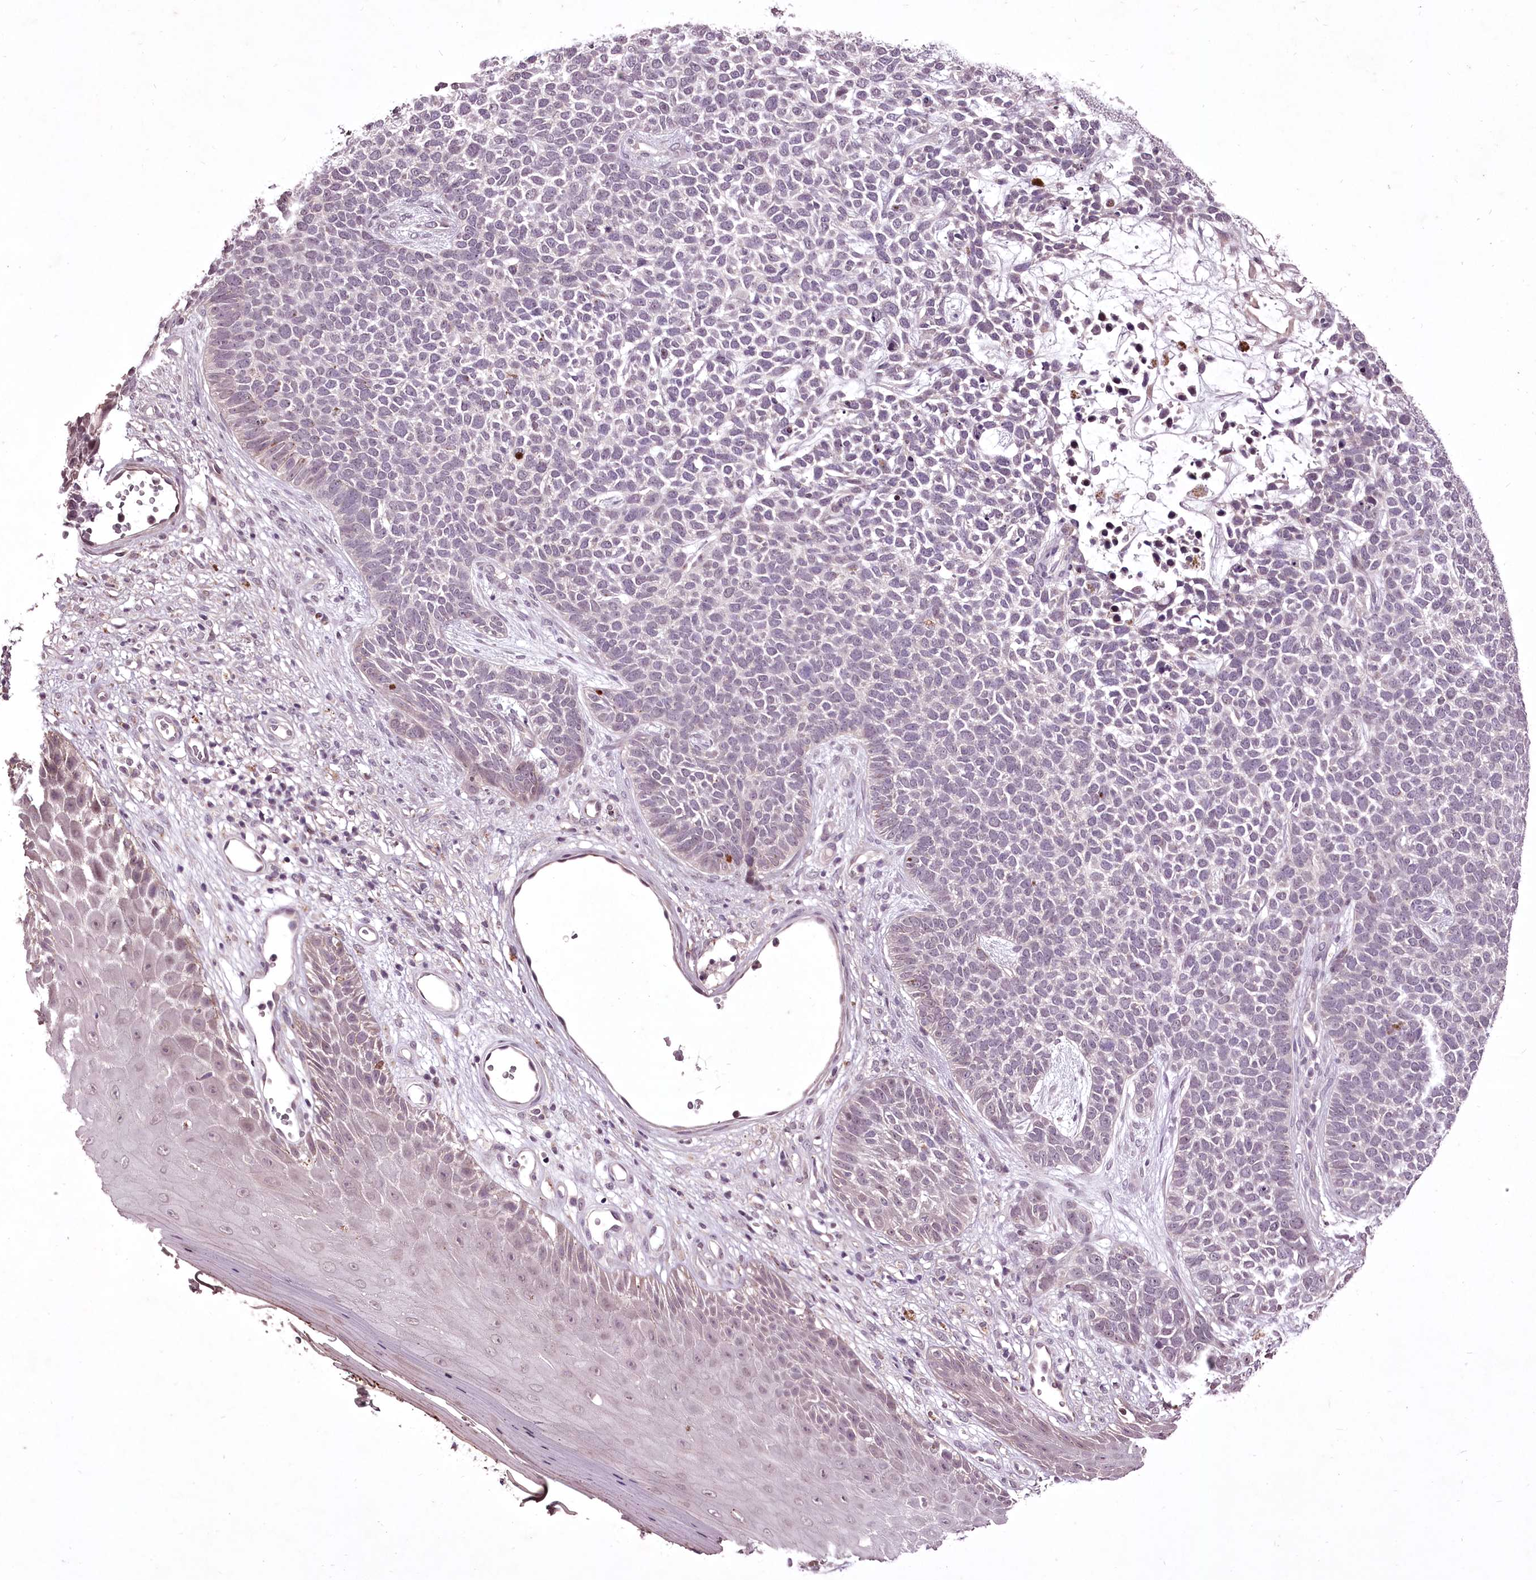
{"staining": {"intensity": "negative", "quantity": "none", "location": "none"}, "tissue": "skin cancer", "cell_type": "Tumor cells", "image_type": "cancer", "snomed": [{"axis": "morphology", "description": "Basal cell carcinoma"}, {"axis": "topography", "description": "Skin"}], "caption": "Human skin cancer stained for a protein using IHC exhibits no positivity in tumor cells.", "gene": "ADRA1D", "patient": {"sex": "female", "age": 84}}